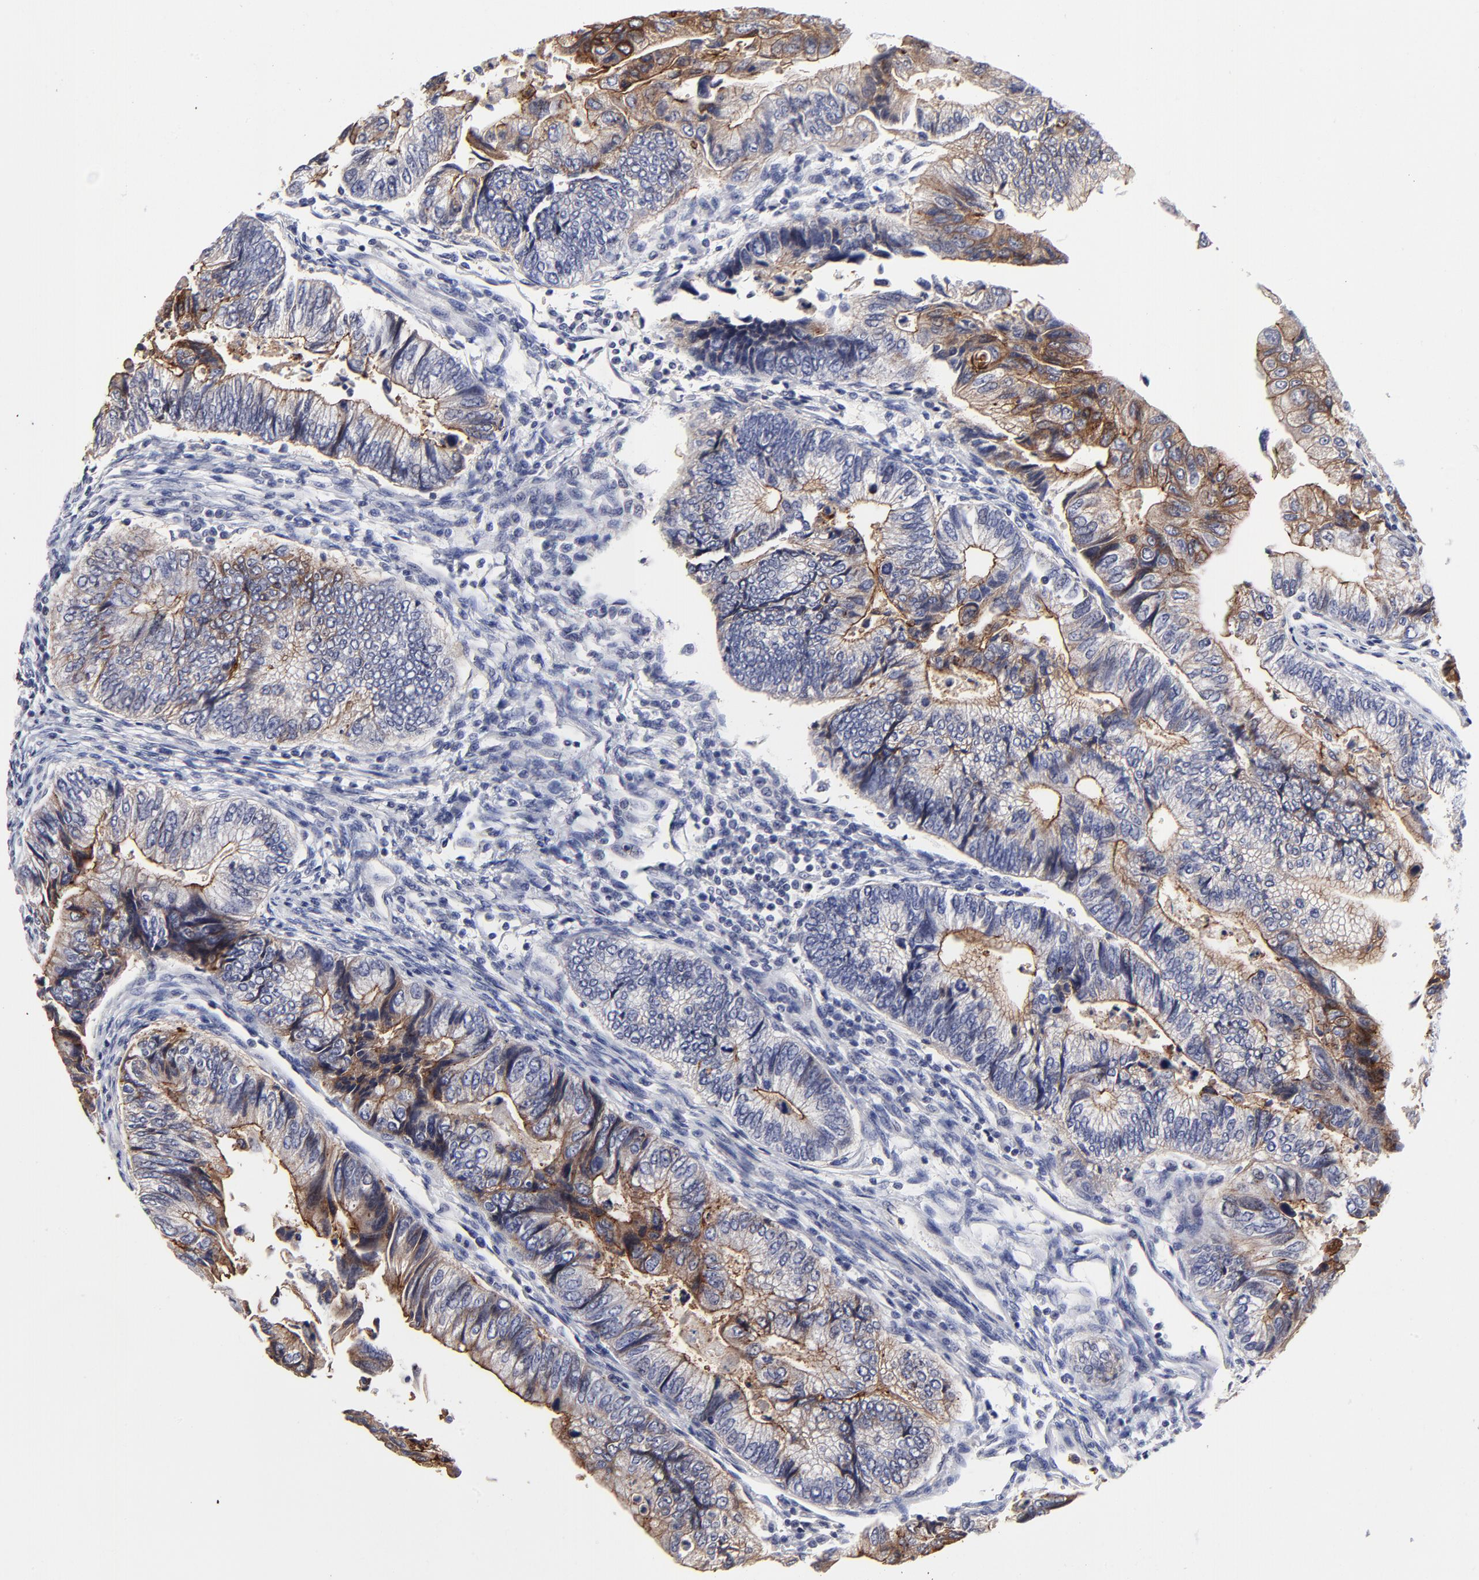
{"staining": {"intensity": "moderate", "quantity": "<25%", "location": "cytoplasmic/membranous"}, "tissue": "colorectal cancer", "cell_type": "Tumor cells", "image_type": "cancer", "snomed": [{"axis": "morphology", "description": "Adenocarcinoma, NOS"}, {"axis": "topography", "description": "Colon"}], "caption": "Immunohistochemical staining of colorectal cancer (adenocarcinoma) displays low levels of moderate cytoplasmic/membranous protein expression in approximately <25% of tumor cells.", "gene": "CXADR", "patient": {"sex": "female", "age": 11}}